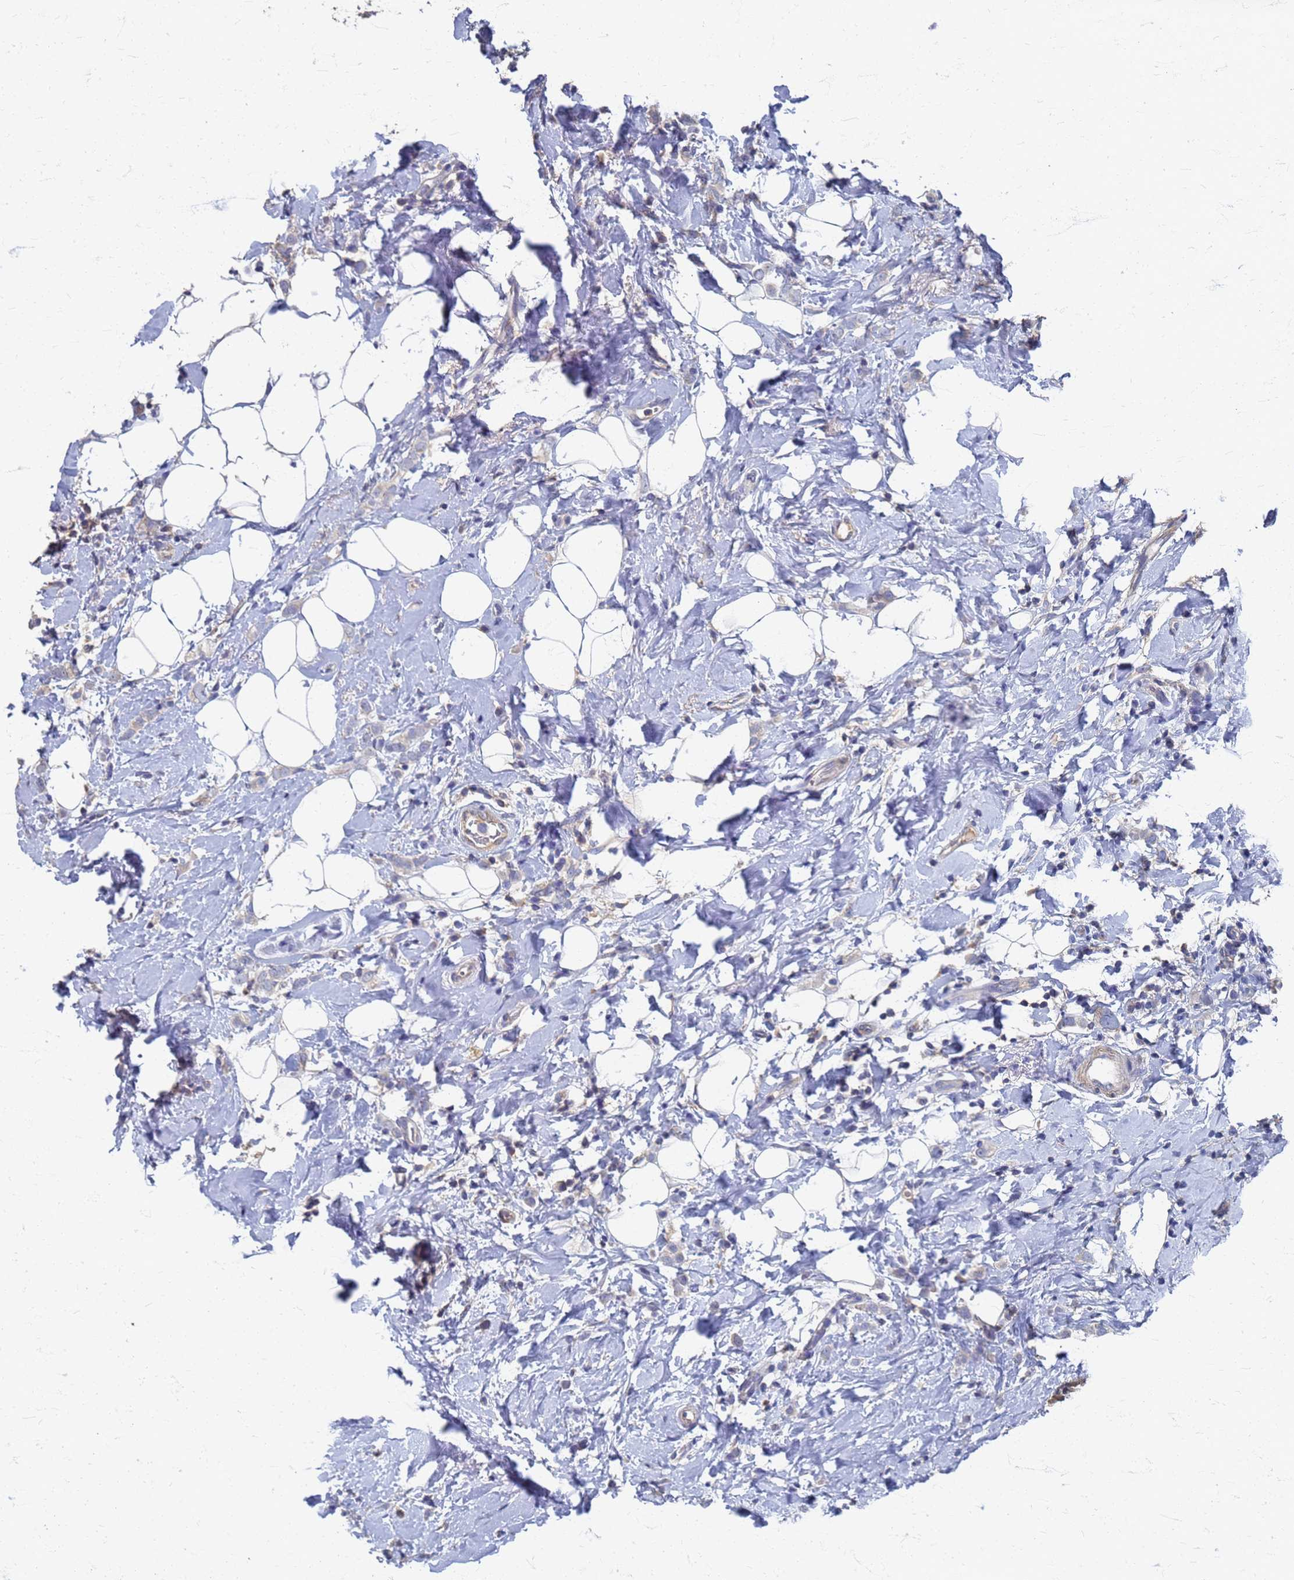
{"staining": {"intensity": "negative", "quantity": "none", "location": "none"}, "tissue": "breast cancer", "cell_type": "Tumor cells", "image_type": "cancer", "snomed": [{"axis": "morphology", "description": "Lobular carcinoma"}, {"axis": "topography", "description": "Breast"}], "caption": "Immunohistochemistry of human breast cancer reveals no positivity in tumor cells.", "gene": "KRCC1", "patient": {"sex": "female", "age": 47}}